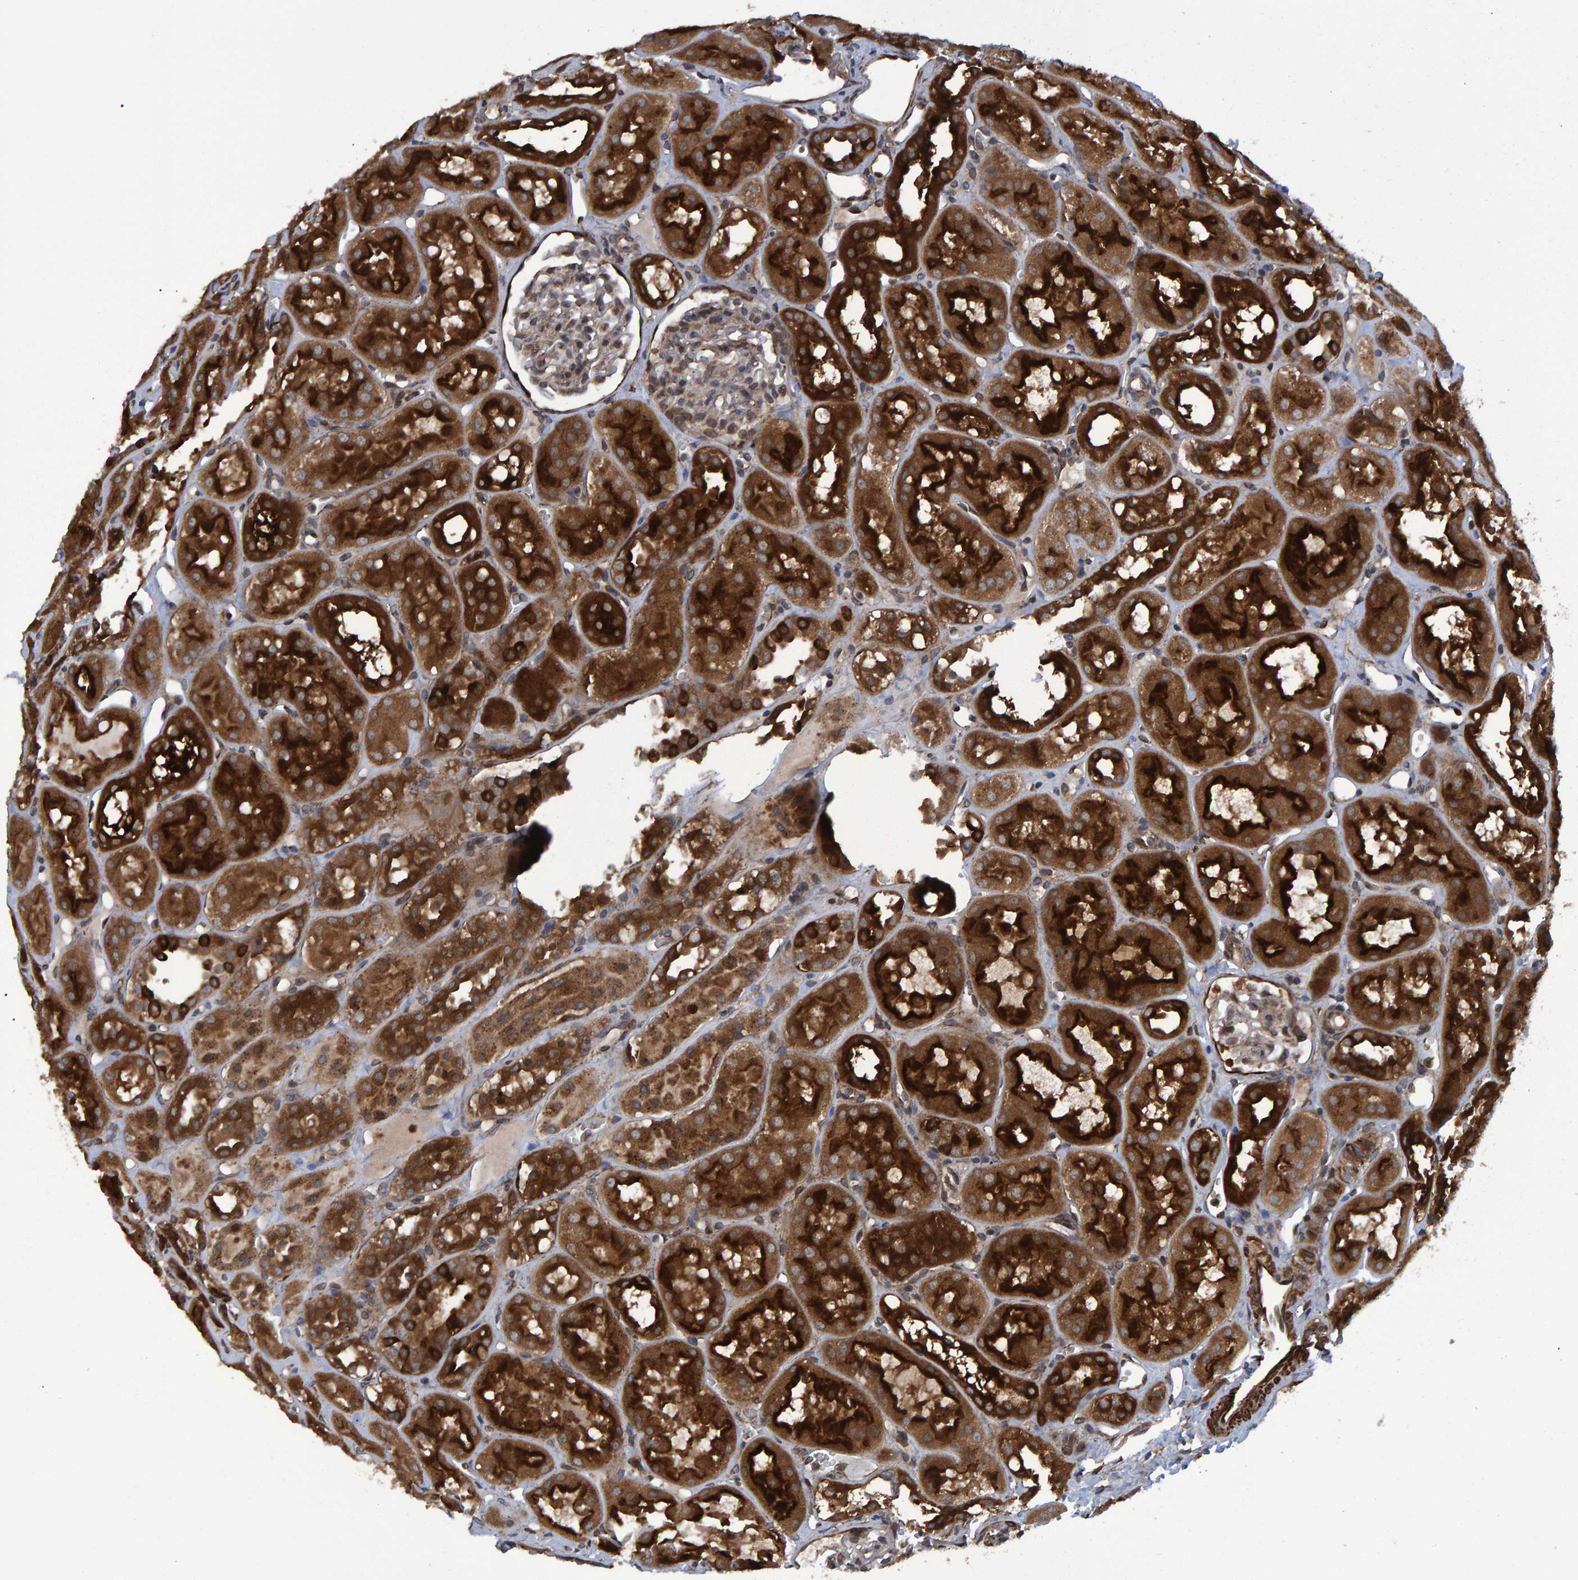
{"staining": {"intensity": "moderate", "quantity": "<25%", "location": "cytoplasmic/membranous"}, "tissue": "kidney", "cell_type": "Cells in glomeruli", "image_type": "normal", "snomed": [{"axis": "morphology", "description": "Normal tissue, NOS"}, {"axis": "topography", "description": "Kidney"}], "caption": "This photomicrograph displays immunohistochemistry staining of benign kidney, with low moderate cytoplasmic/membranous positivity in about <25% of cells in glomeruli.", "gene": "ATP6V1H", "patient": {"sex": "male", "age": 16}}